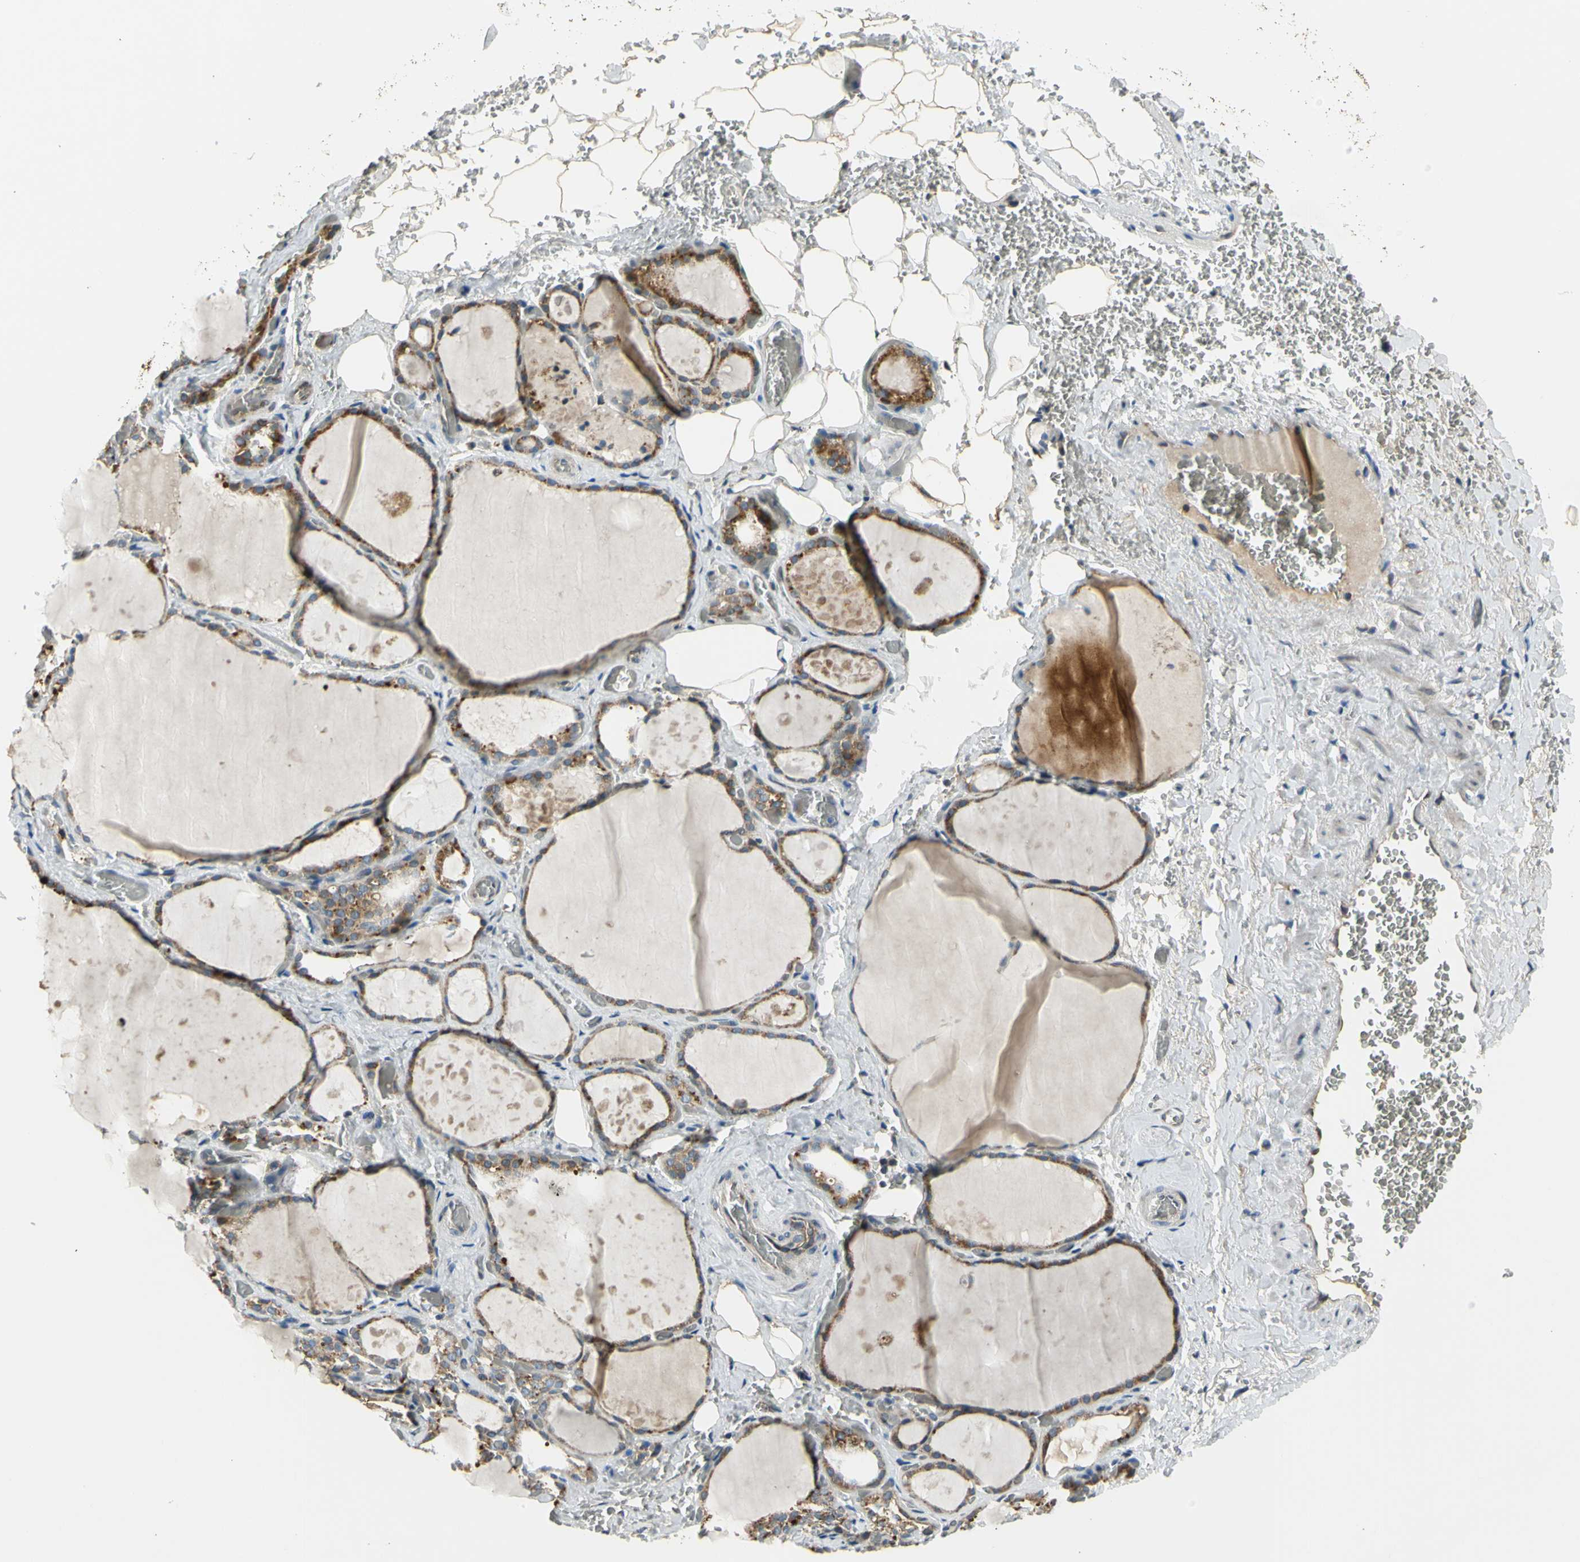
{"staining": {"intensity": "moderate", "quantity": ">75%", "location": "cytoplasmic/membranous"}, "tissue": "thyroid gland", "cell_type": "Glandular cells", "image_type": "normal", "snomed": [{"axis": "morphology", "description": "Normal tissue, NOS"}, {"axis": "topography", "description": "Thyroid gland"}], "caption": "A brown stain shows moderate cytoplasmic/membranous positivity of a protein in glandular cells of normal thyroid gland.", "gene": "NPHP3", "patient": {"sex": "male", "age": 61}}